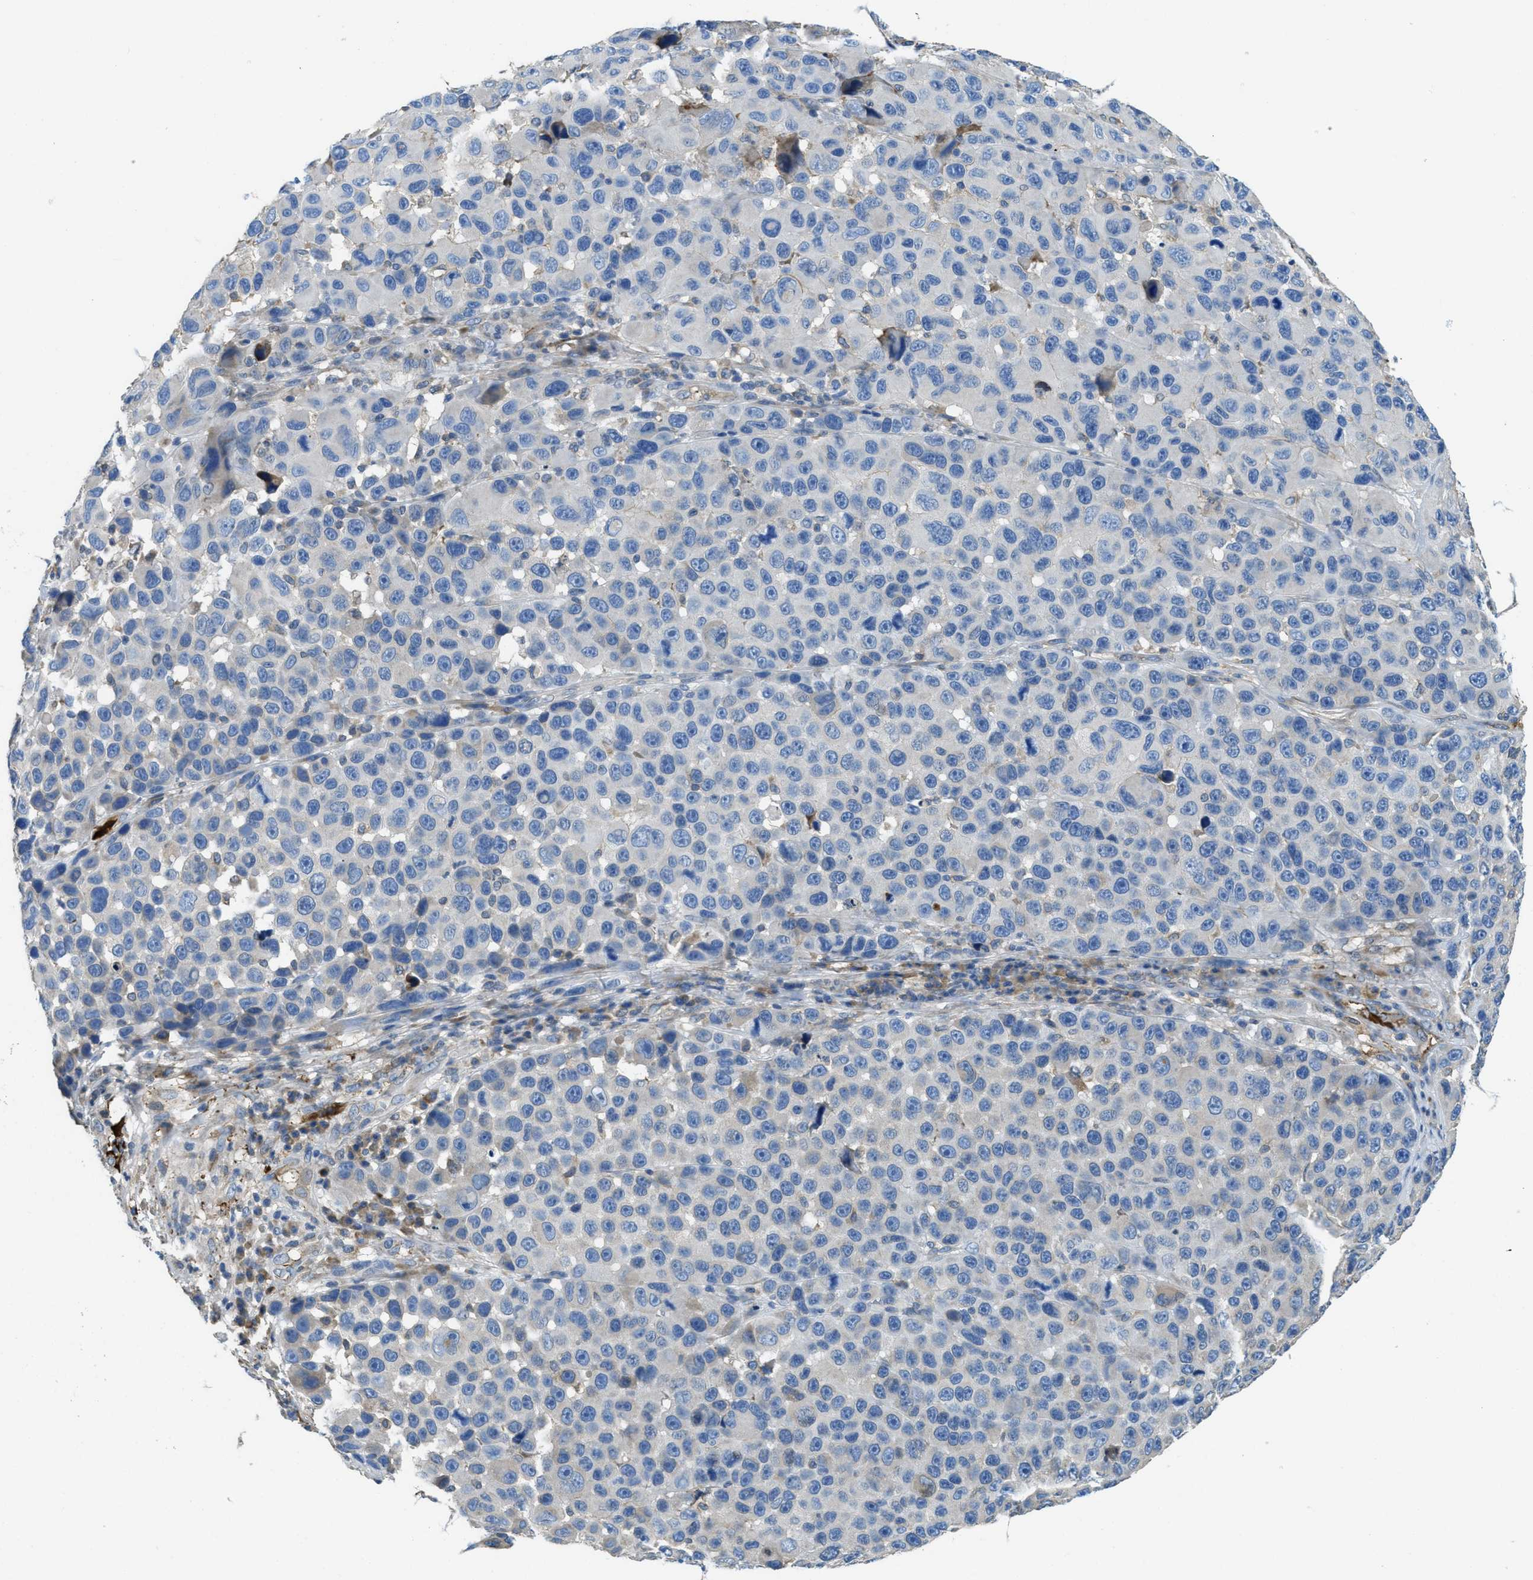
{"staining": {"intensity": "negative", "quantity": "none", "location": "none"}, "tissue": "melanoma", "cell_type": "Tumor cells", "image_type": "cancer", "snomed": [{"axis": "morphology", "description": "Malignant melanoma, NOS"}, {"axis": "topography", "description": "Skin"}], "caption": "Tumor cells show no significant staining in malignant melanoma.", "gene": "MPDU1", "patient": {"sex": "male", "age": 53}}